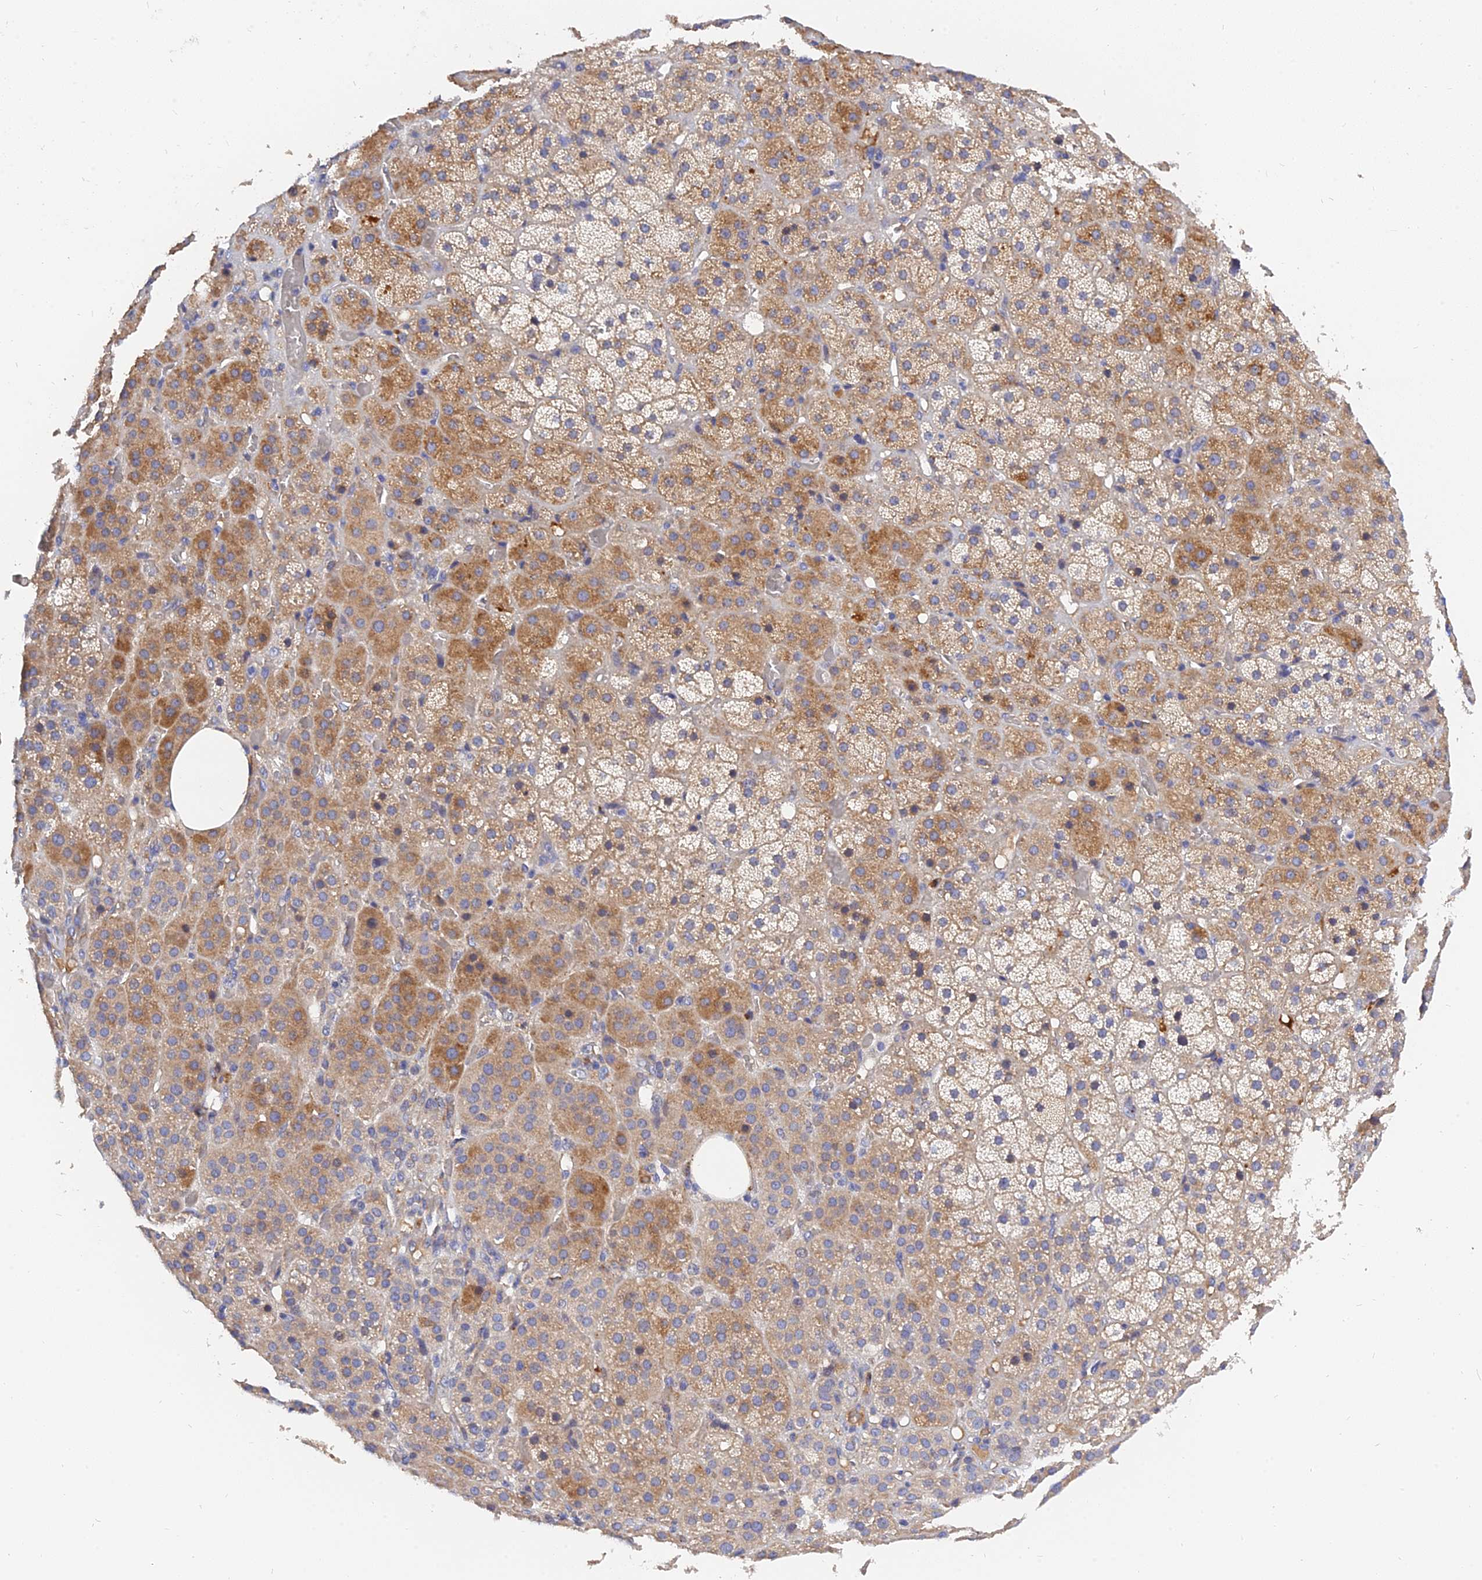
{"staining": {"intensity": "moderate", "quantity": ">75%", "location": "cytoplasmic/membranous"}, "tissue": "adrenal gland", "cell_type": "Glandular cells", "image_type": "normal", "snomed": [{"axis": "morphology", "description": "Normal tissue, NOS"}, {"axis": "topography", "description": "Adrenal gland"}], "caption": "DAB (3,3'-diaminobenzidine) immunohistochemical staining of unremarkable human adrenal gland exhibits moderate cytoplasmic/membranous protein expression in approximately >75% of glandular cells.", "gene": "MRPL35", "patient": {"sex": "male", "age": 57}}